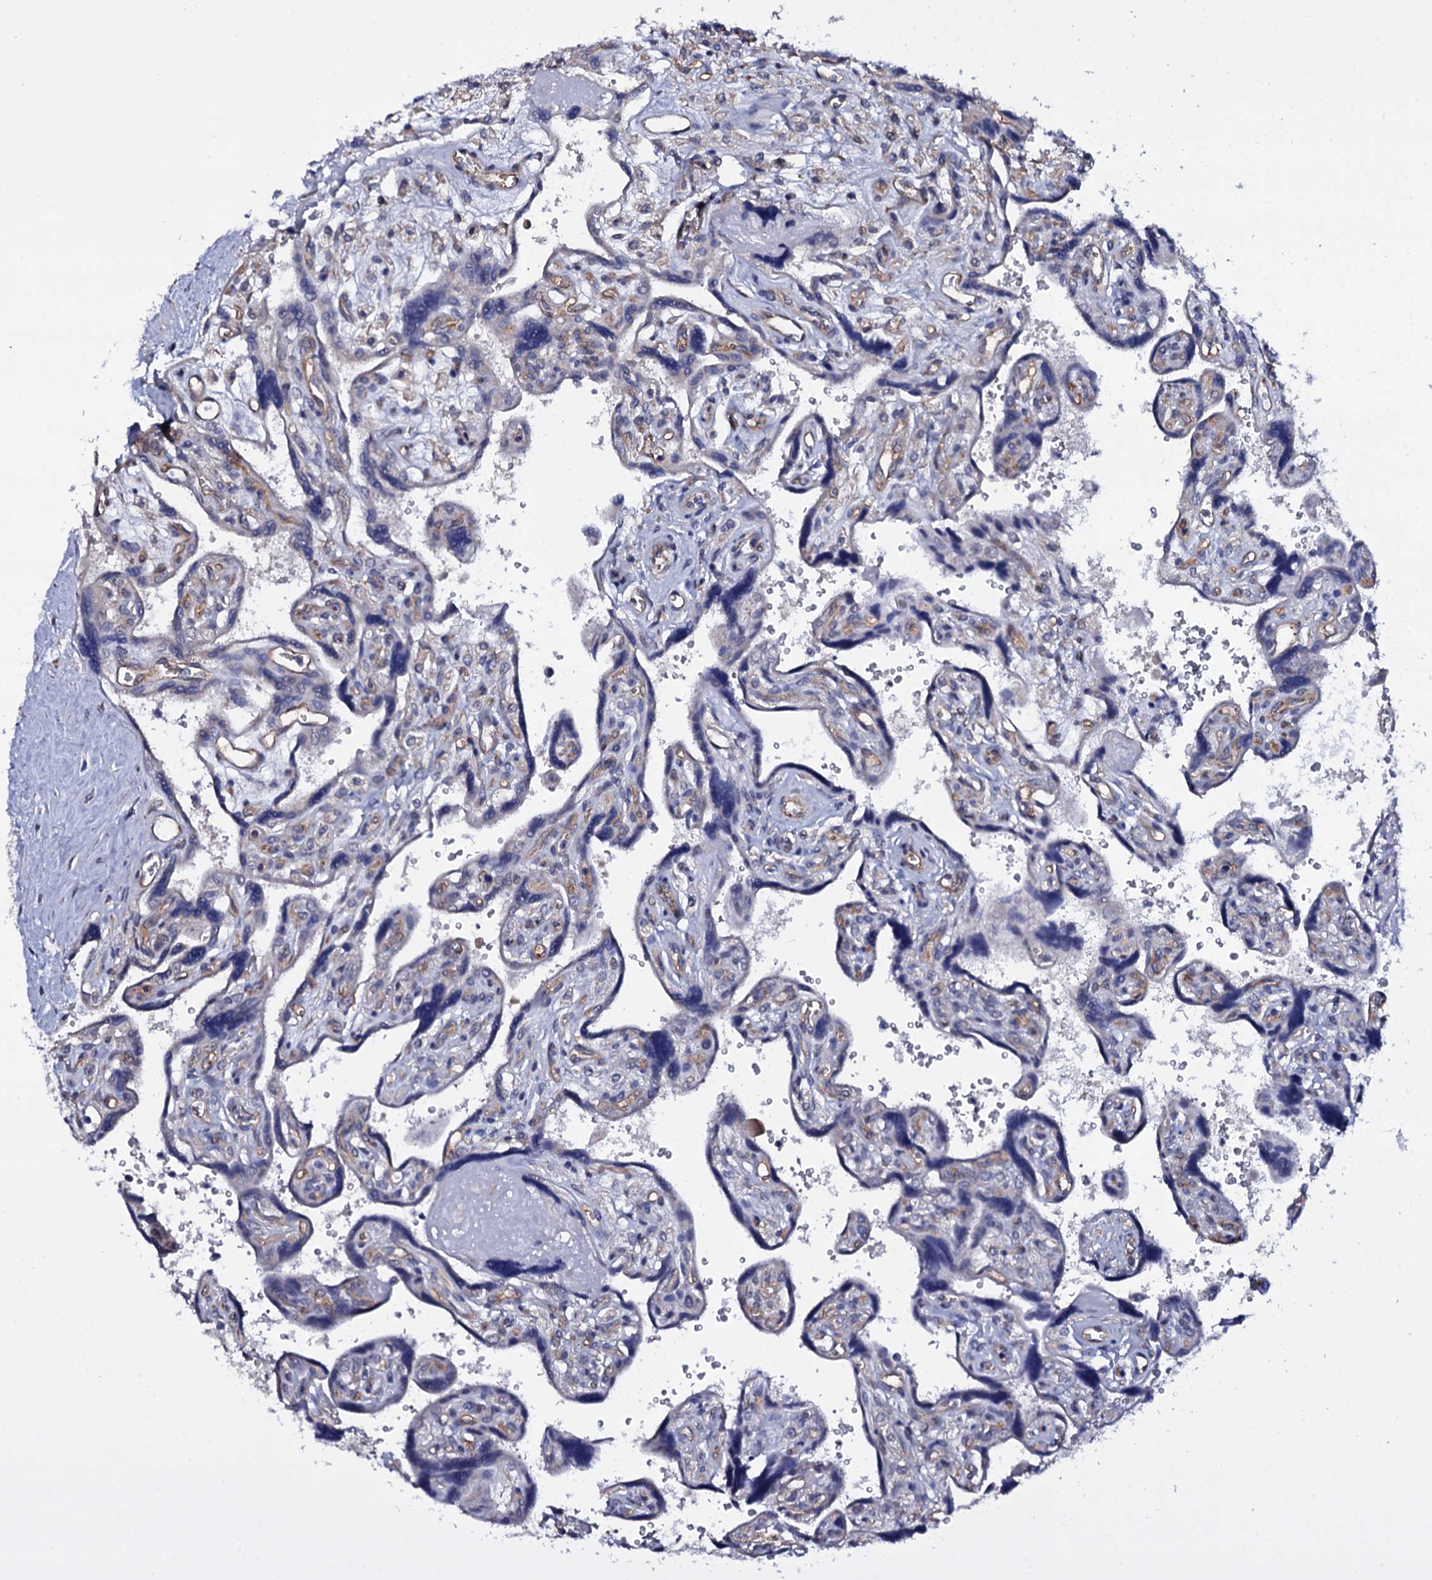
{"staining": {"intensity": "negative", "quantity": "none", "location": "none"}, "tissue": "placenta", "cell_type": "Trophoblastic cells", "image_type": "normal", "snomed": [{"axis": "morphology", "description": "Normal tissue, NOS"}, {"axis": "topography", "description": "Placenta"}], "caption": "Immunohistochemistry (IHC) of benign placenta displays no expression in trophoblastic cells.", "gene": "GAREM1", "patient": {"sex": "female", "age": 39}}